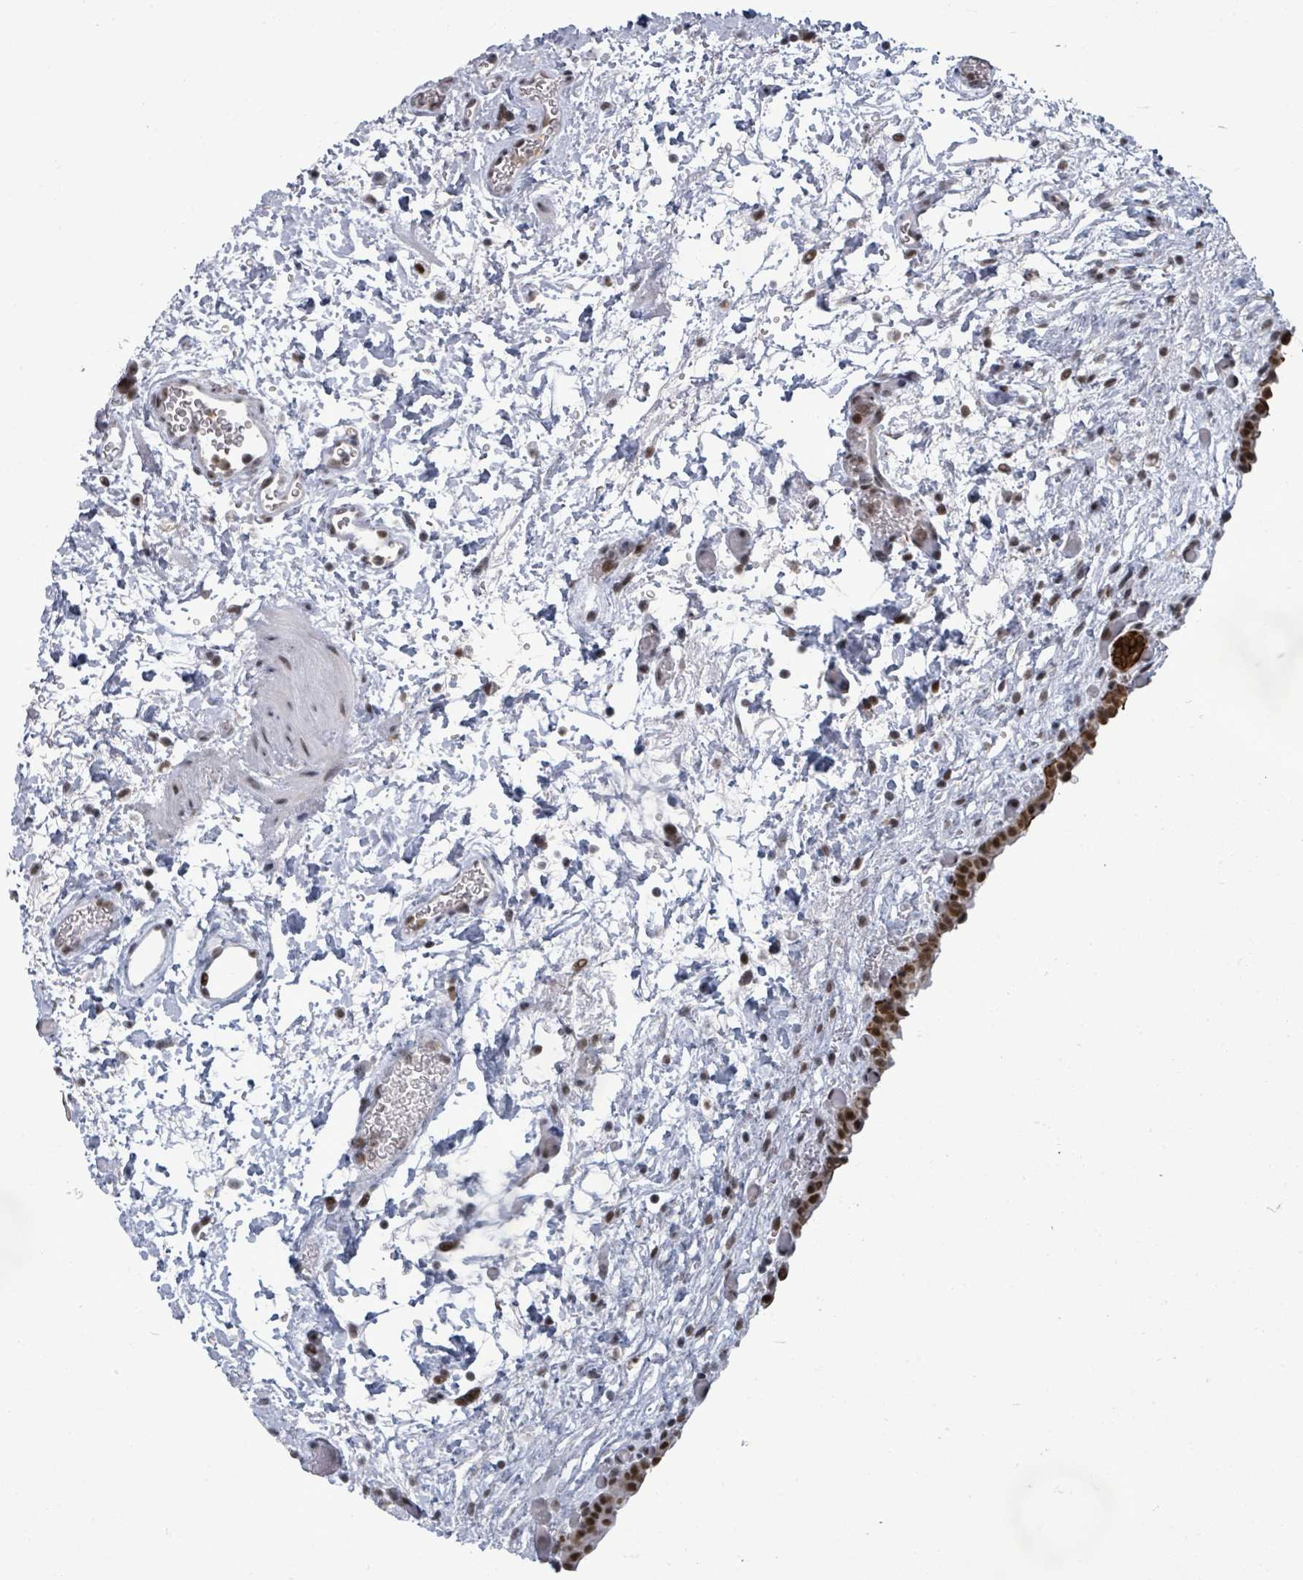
{"staining": {"intensity": "strong", "quantity": ">75%", "location": "cytoplasmic/membranous,nuclear"}, "tissue": "urinary bladder", "cell_type": "Urothelial cells", "image_type": "normal", "snomed": [{"axis": "morphology", "description": "Normal tissue, NOS"}, {"axis": "topography", "description": "Urinary bladder"}], "caption": "Immunohistochemistry photomicrograph of benign urinary bladder: urinary bladder stained using immunohistochemistry shows high levels of strong protein expression localized specifically in the cytoplasmic/membranous,nuclear of urothelial cells, appearing as a cytoplasmic/membranous,nuclear brown color.", "gene": "BIVM", "patient": {"sex": "male", "age": 69}}